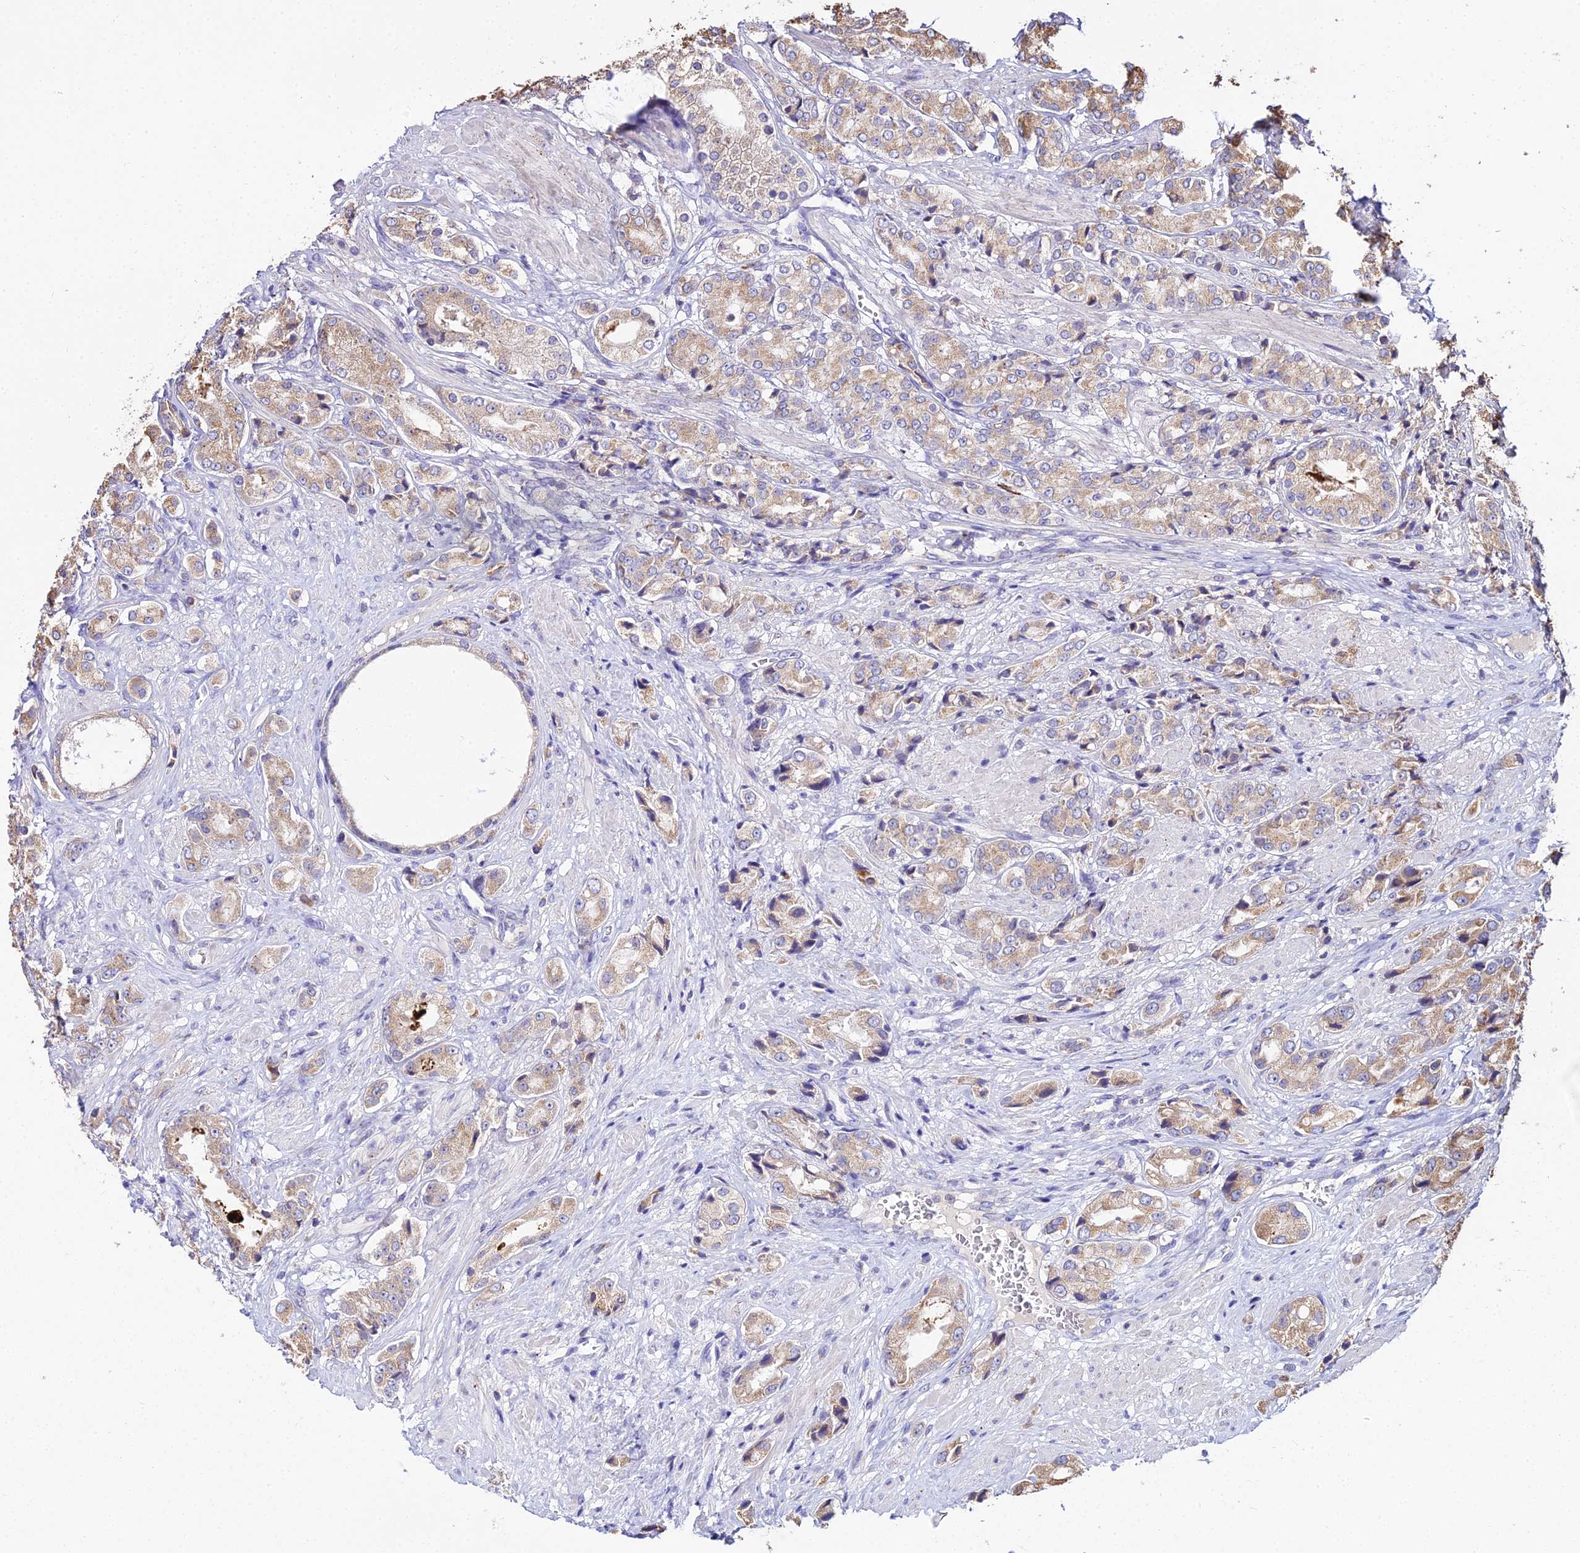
{"staining": {"intensity": "moderate", "quantity": "25%-75%", "location": "cytoplasmic/membranous"}, "tissue": "prostate cancer", "cell_type": "Tumor cells", "image_type": "cancer", "snomed": [{"axis": "morphology", "description": "Adenocarcinoma, High grade"}, {"axis": "topography", "description": "Prostate and seminal vesicle, NOS"}], "caption": "This is a micrograph of immunohistochemistry (IHC) staining of high-grade adenocarcinoma (prostate), which shows moderate staining in the cytoplasmic/membranous of tumor cells.", "gene": "PEX19", "patient": {"sex": "male", "age": 64}}